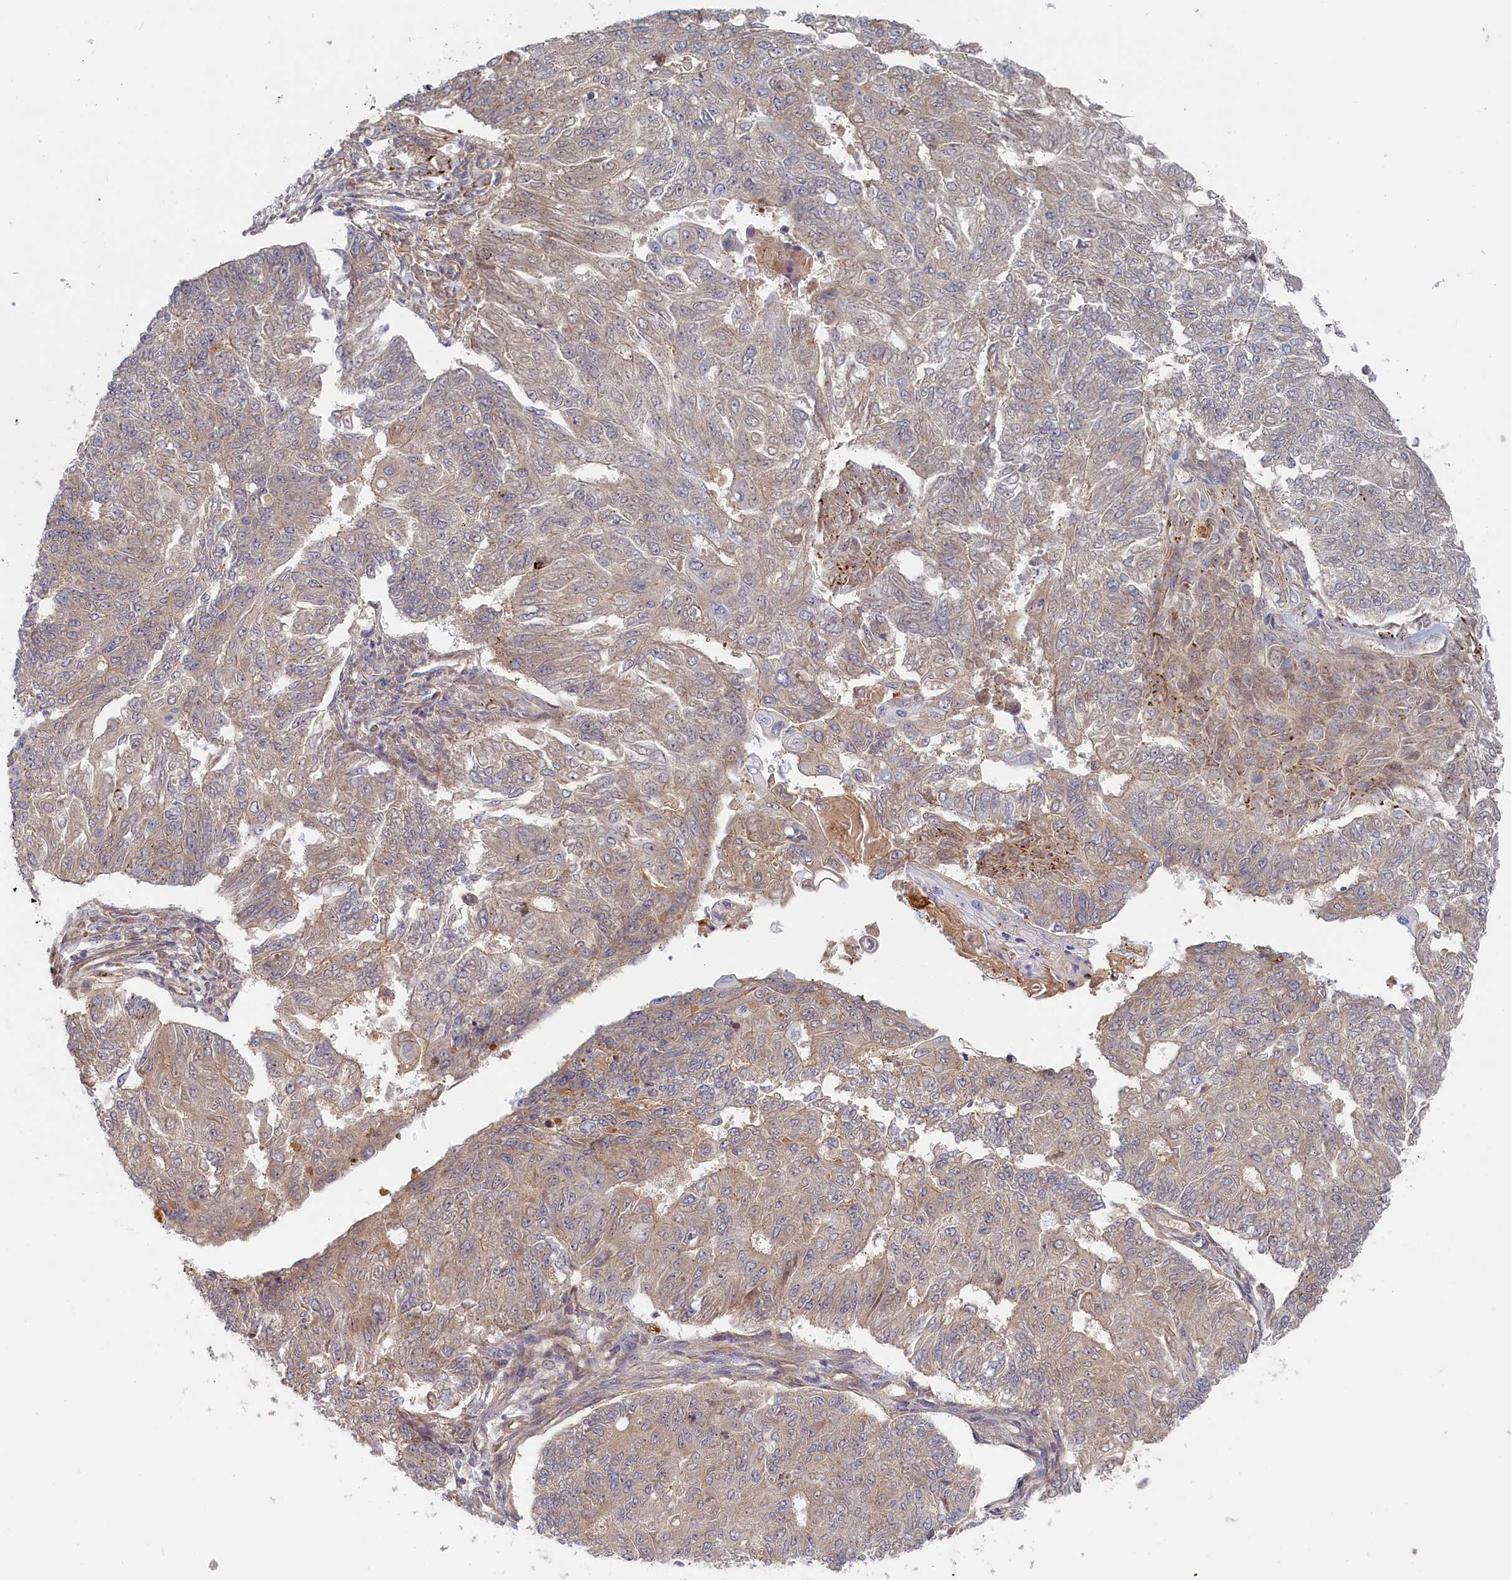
{"staining": {"intensity": "weak", "quantity": "<25%", "location": "cytoplasmic/membranous"}, "tissue": "endometrial cancer", "cell_type": "Tumor cells", "image_type": "cancer", "snomed": [{"axis": "morphology", "description": "Adenocarcinoma, NOS"}, {"axis": "topography", "description": "Endometrium"}], "caption": "Histopathology image shows no significant protein staining in tumor cells of endometrial cancer (adenocarcinoma).", "gene": "STX16", "patient": {"sex": "female", "age": 32}}